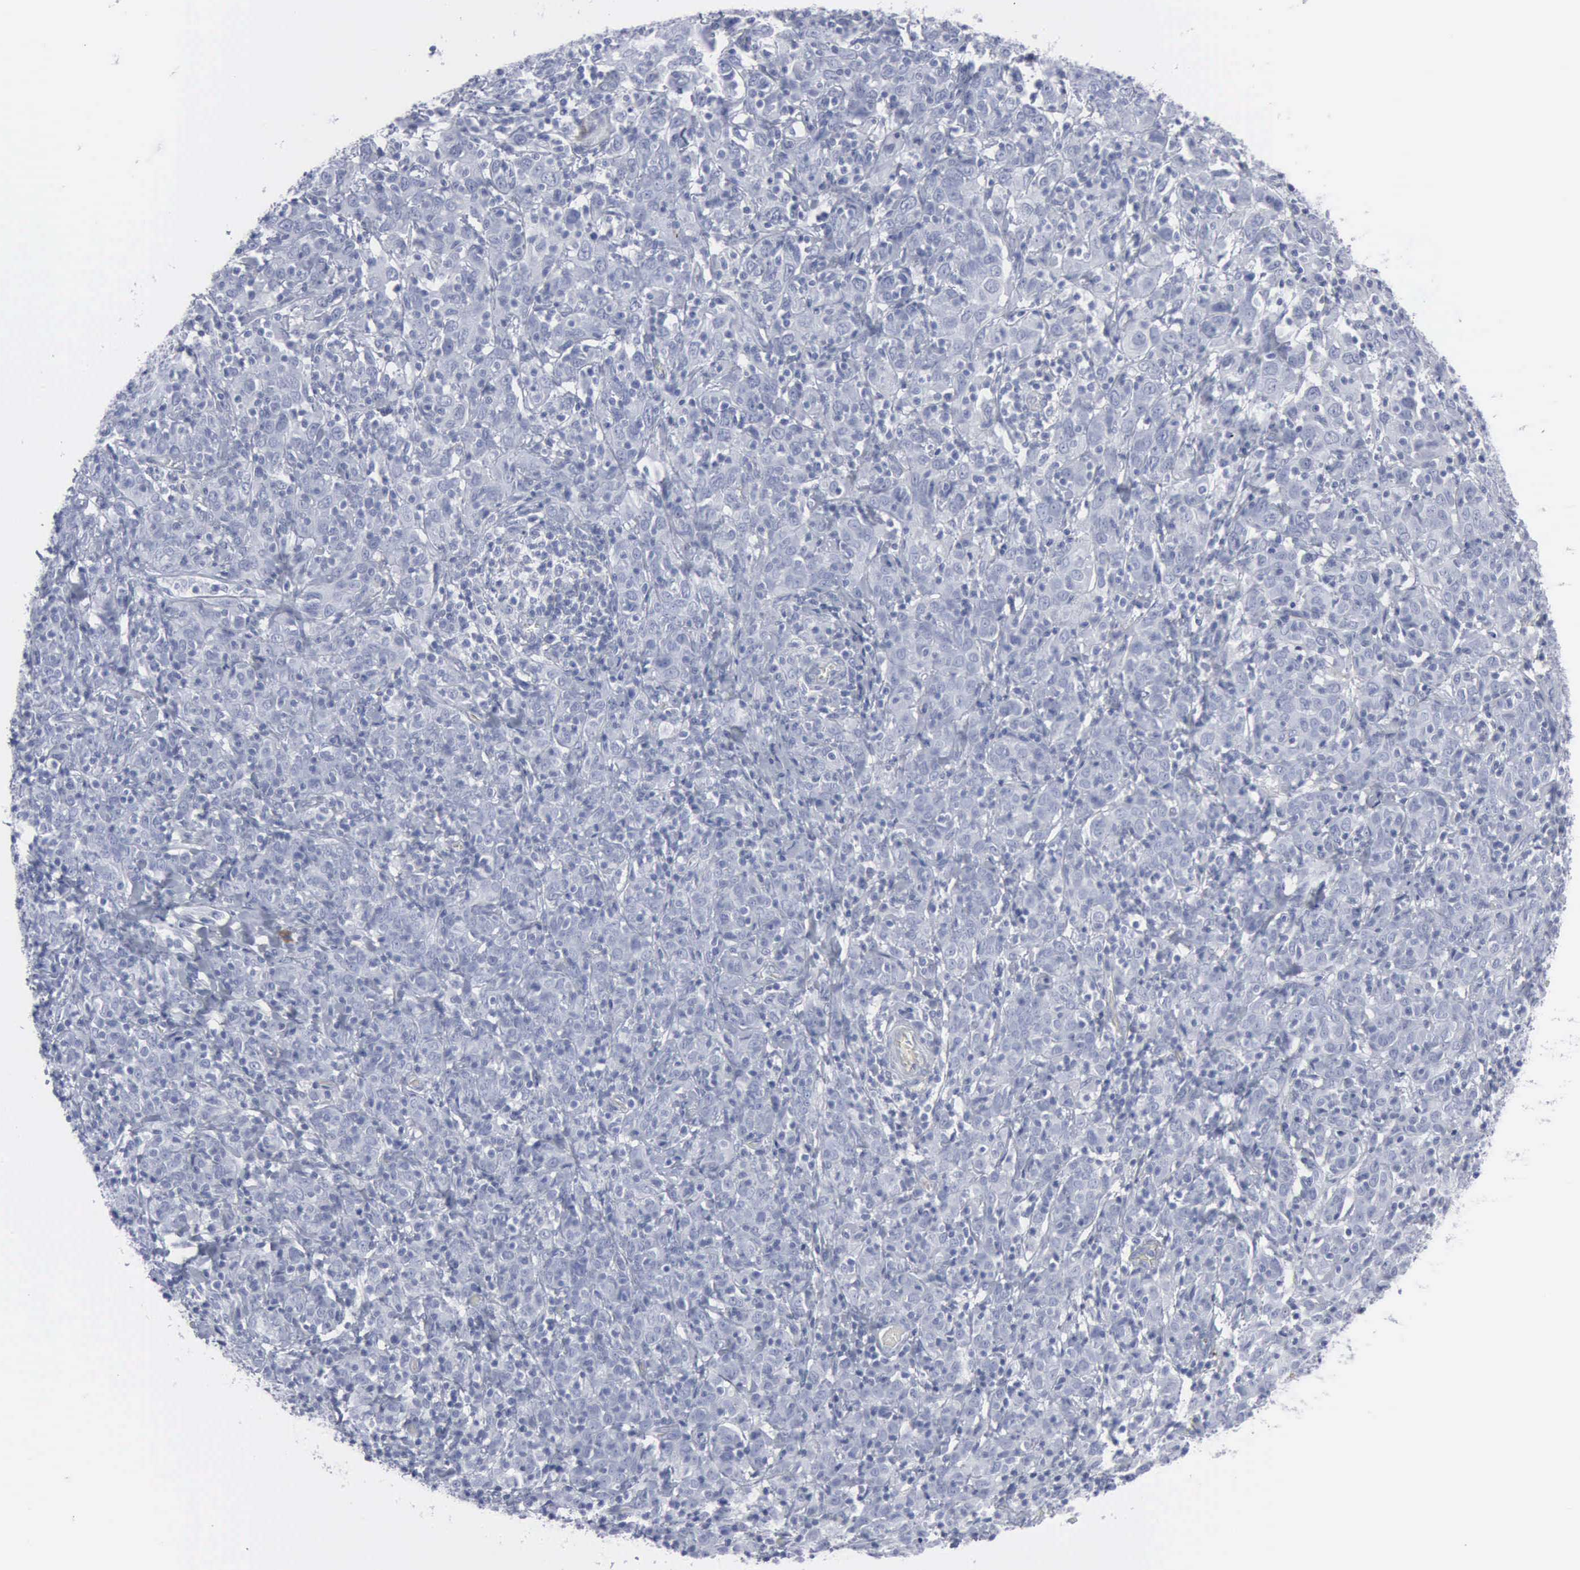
{"staining": {"intensity": "negative", "quantity": "none", "location": "none"}, "tissue": "cervical cancer", "cell_type": "Tumor cells", "image_type": "cancer", "snomed": [{"axis": "morphology", "description": "Normal tissue, NOS"}, {"axis": "morphology", "description": "Squamous cell carcinoma, NOS"}, {"axis": "topography", "description": "Cervix"}], "caption": "Tumor cells show no significant protein positivity in cervical cancer.", "gene": "VCAM1", "patient": {"sex": "female", "age": 67}}